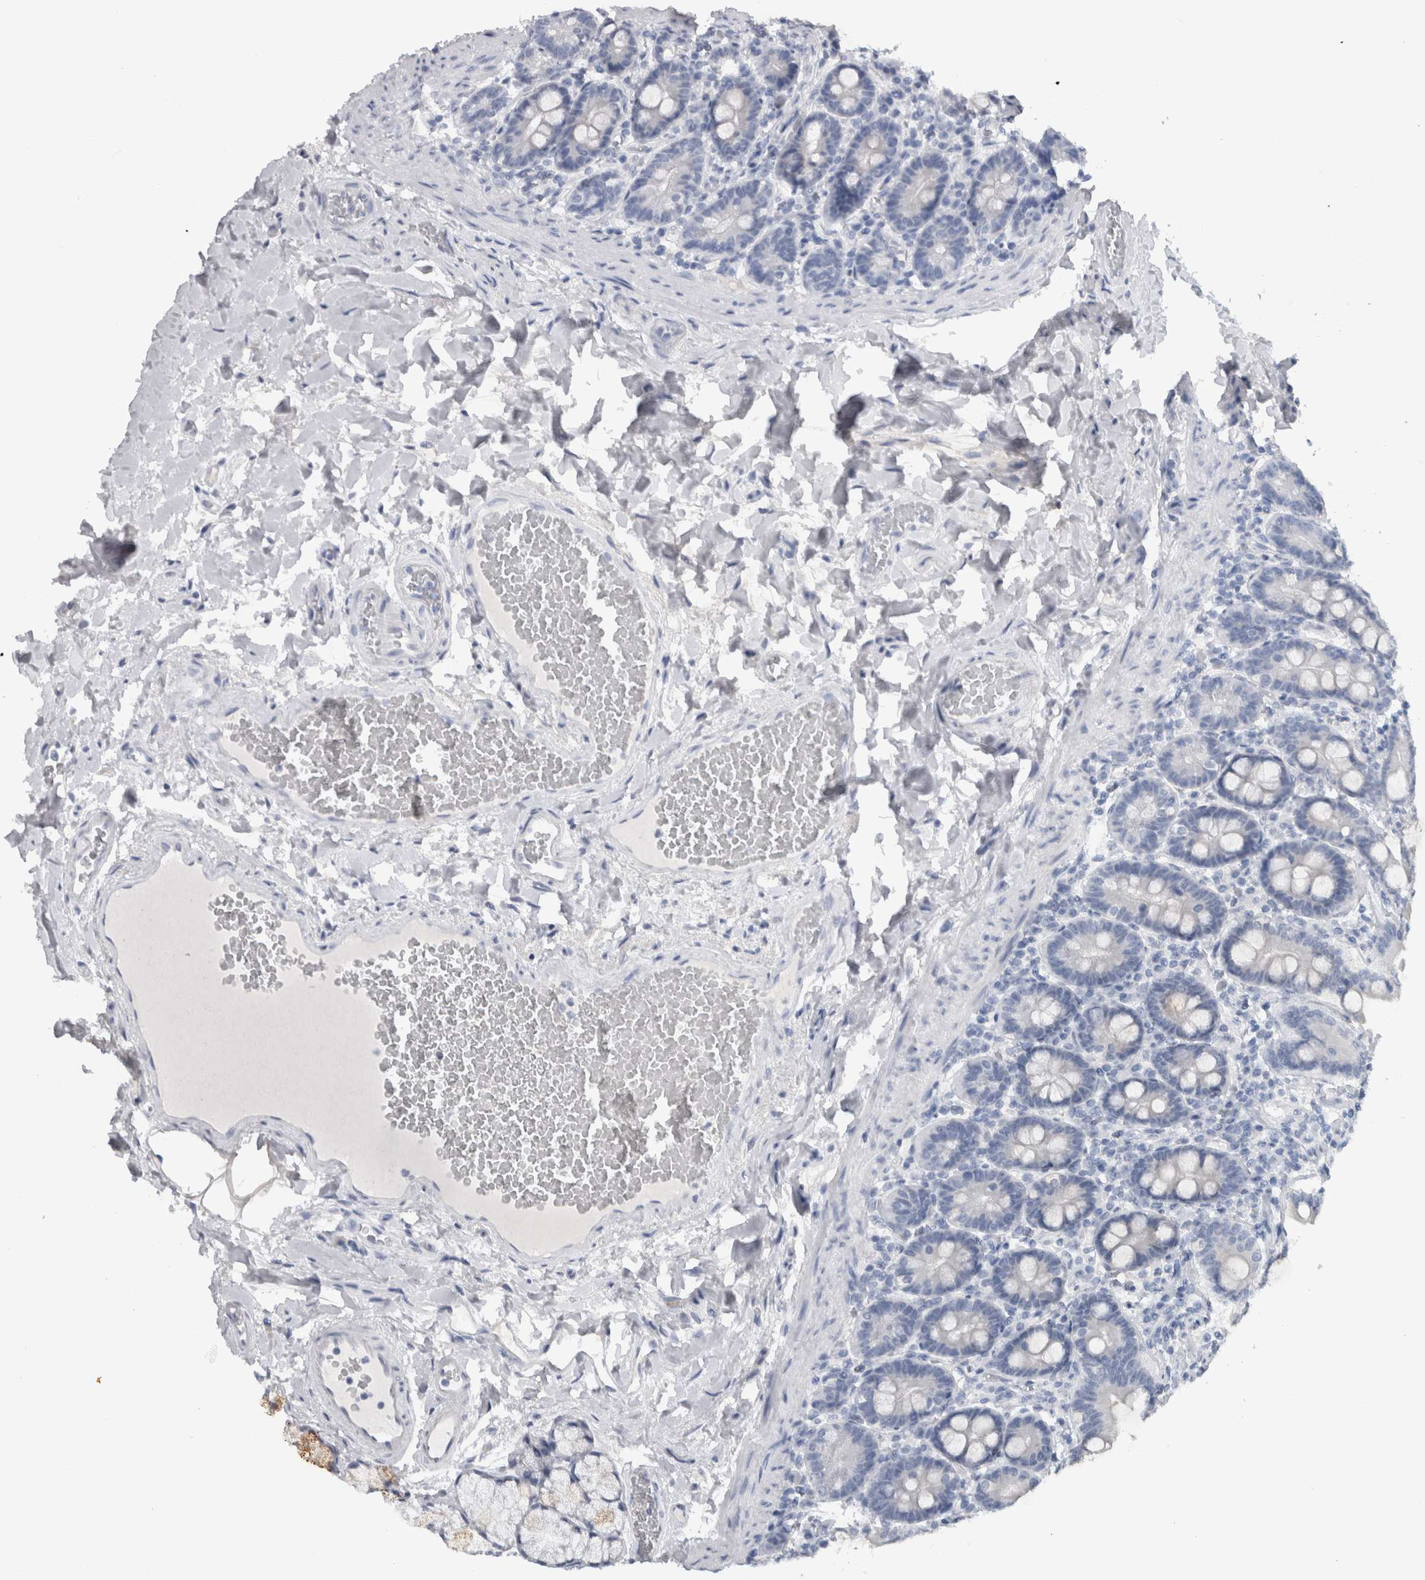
{"staining": {"intensity": "negative", "quantity": "none", "location": "none"}, "tissue": "duodenum", "cell_type": "Glandular cells", "image_type": "normal", "snomed": [{"axis": "morphology", "description": "Normal tissue, NOS"}, {"axis": "topography", "description": "Duodenum"}], "caption": "This is an immunohistochemistry histopathology image of normal duodenum. There is no expression in glandular cells.", "gene": "ADAM2", "patient": {"sex": "male", "age": 54}}